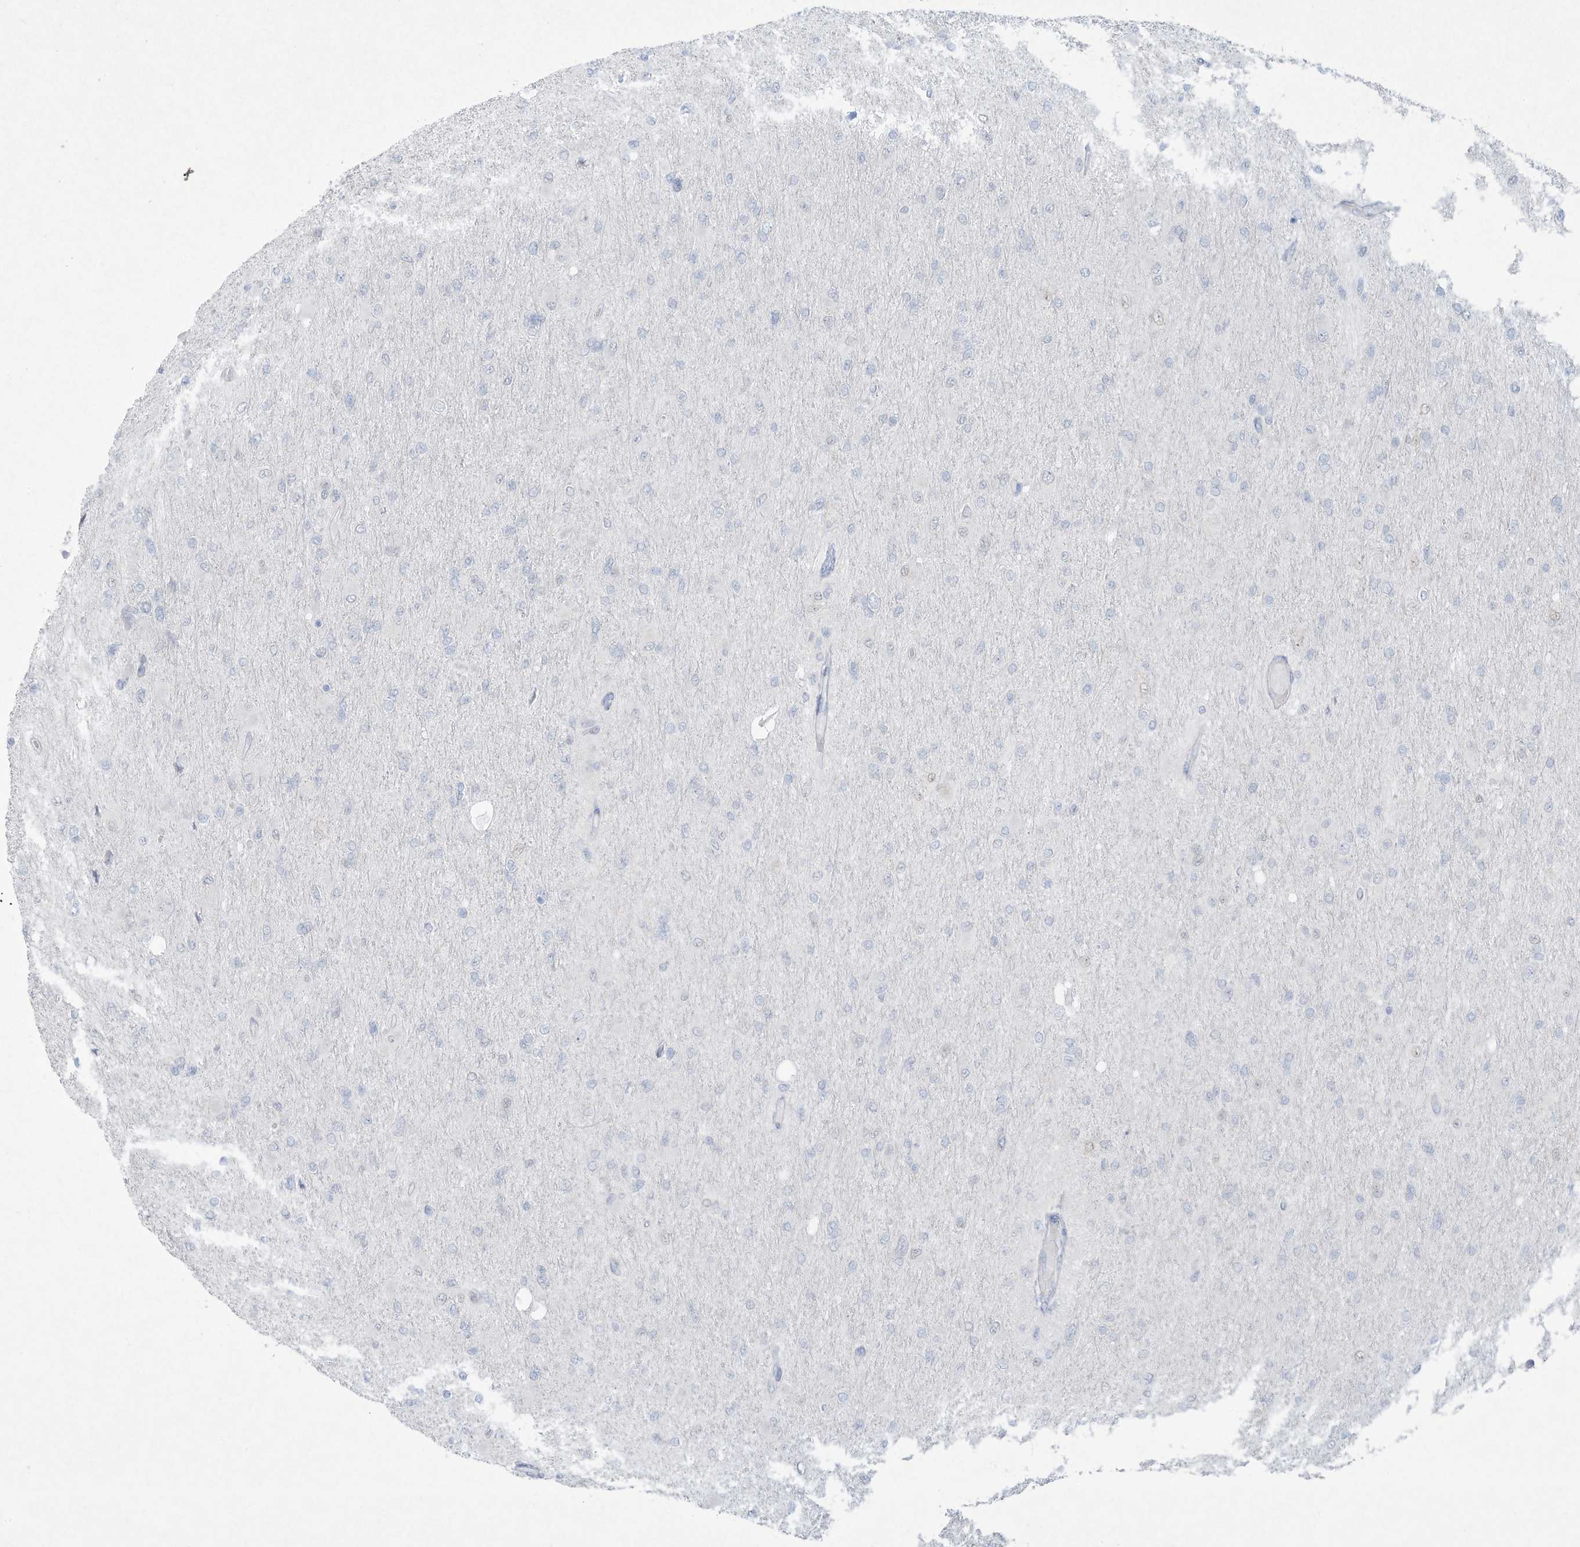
{"staining": {"intensity": "negative", "quantity": "none", "location": "none"}, "tissue": "glioma", "cell_type": "Tumor cells", "image_type": "cancer", "snomed": [{"axis": "morphology", "description": "Glioma, malignant, High grade"}, {"axis": "topography", "description": "Cerebral cortex"}], "caption": "The photomicrograph exhibits no staining of tumor cells in malignant high-grade glioma.", "gene": "PAX6", "patient": {"sex": "female", "age": 36}}